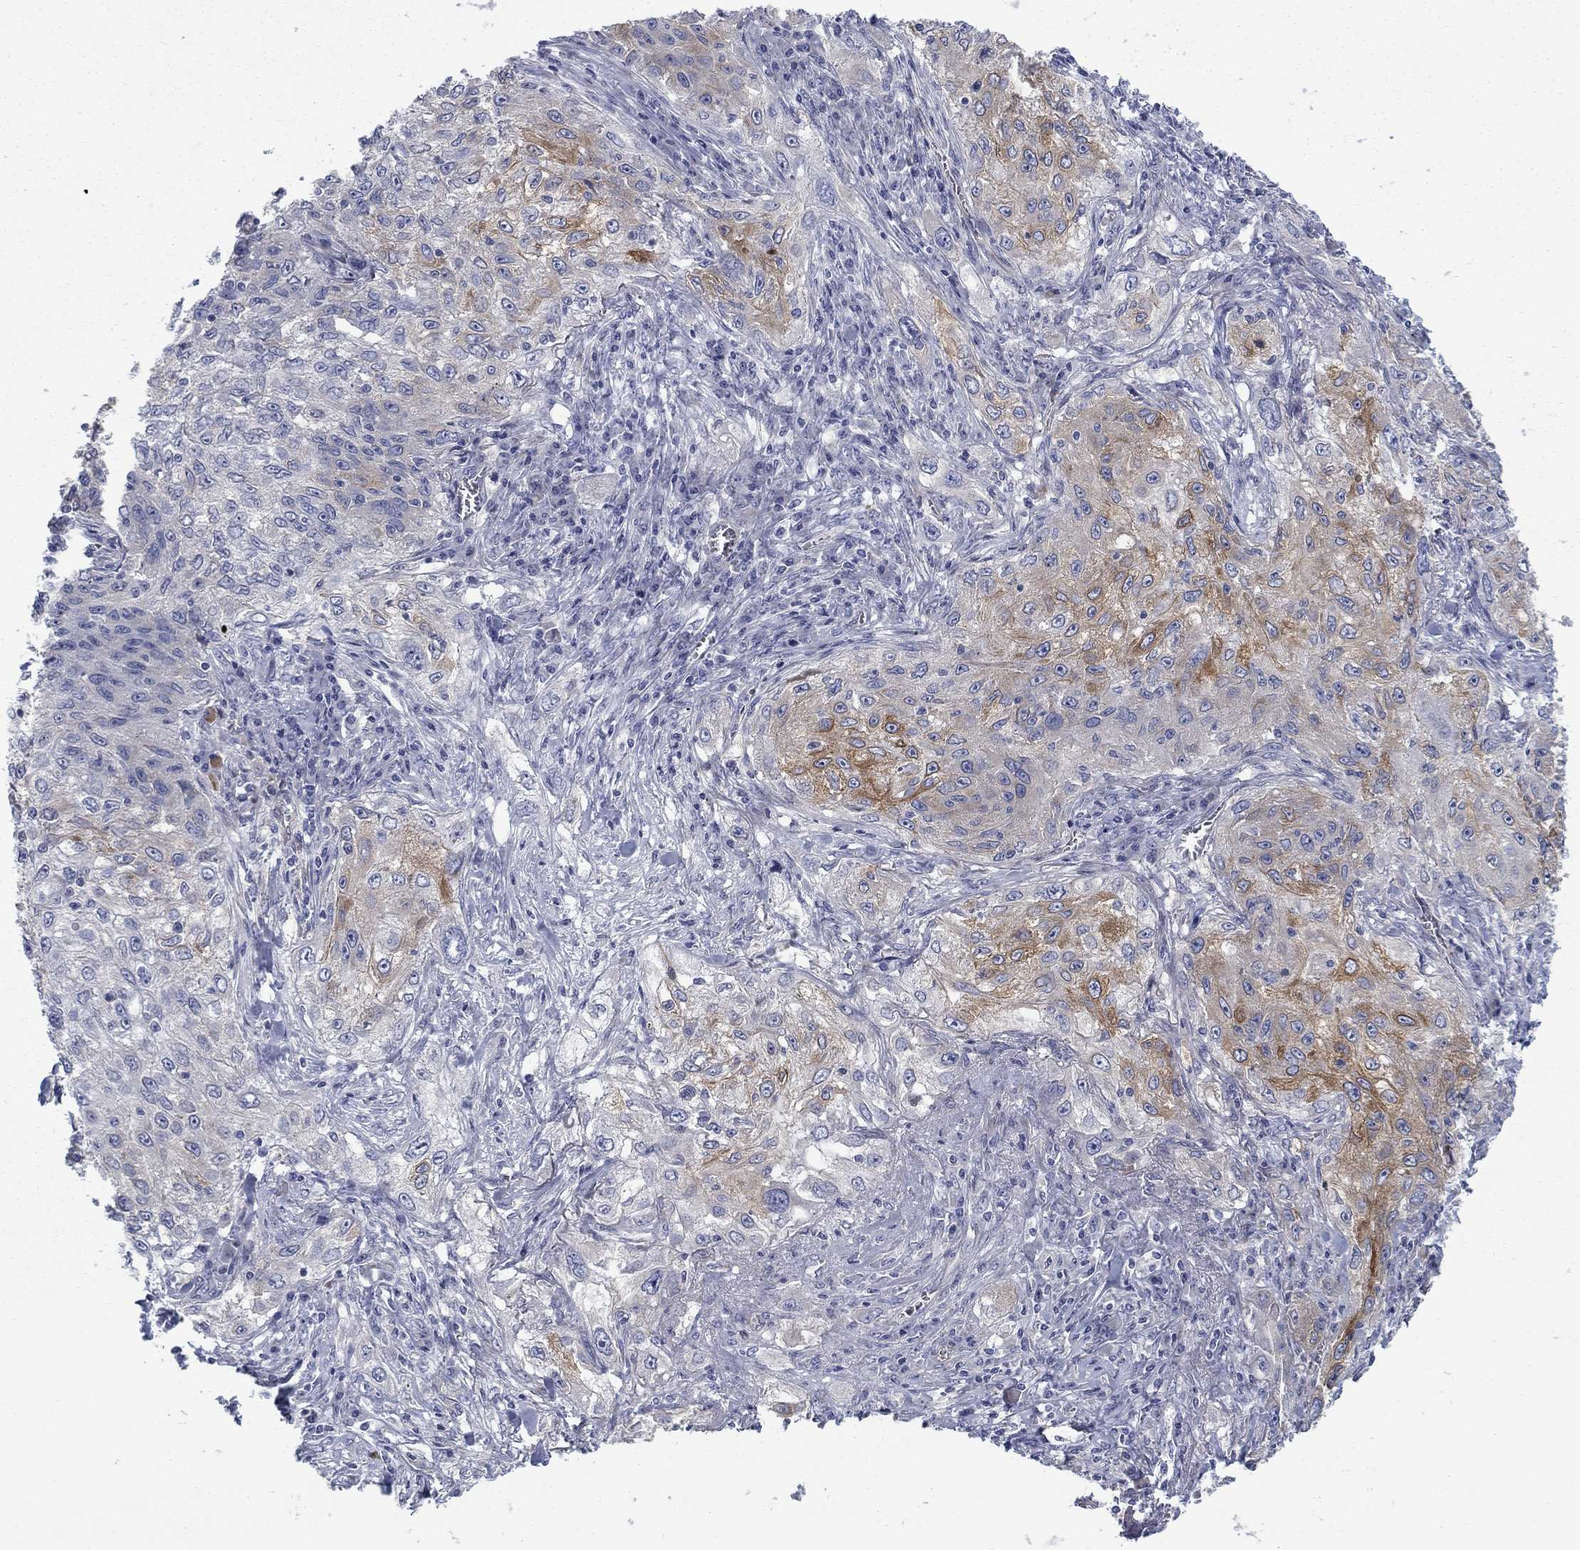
{"staining": {"intensity": "moderate", "quantity": "<25%", "location": "cytoplasmic/membranous"}, "tissue": "lung cancer", "cell_type": "Tumor cells", "image_type": "cancer", "snomed": [{"axis": "morphology", "description": "Squamous cell carcinoma, NOS"}, {"axis": "topography", "description": "Lung"}], "caption": "Immunohistochemistry image of neoplastic tissue: lung squamous cell carcinoma stained using immunohistochemistry (IHC) shows low levels of moderate protein expression localized specifically in the cytoplasmic/membranous of tumor cells, appearing as a cytoplasmic/membranous brown color.", "gene": "FXR1", "patient": {"sex": "female", "age": 69}}